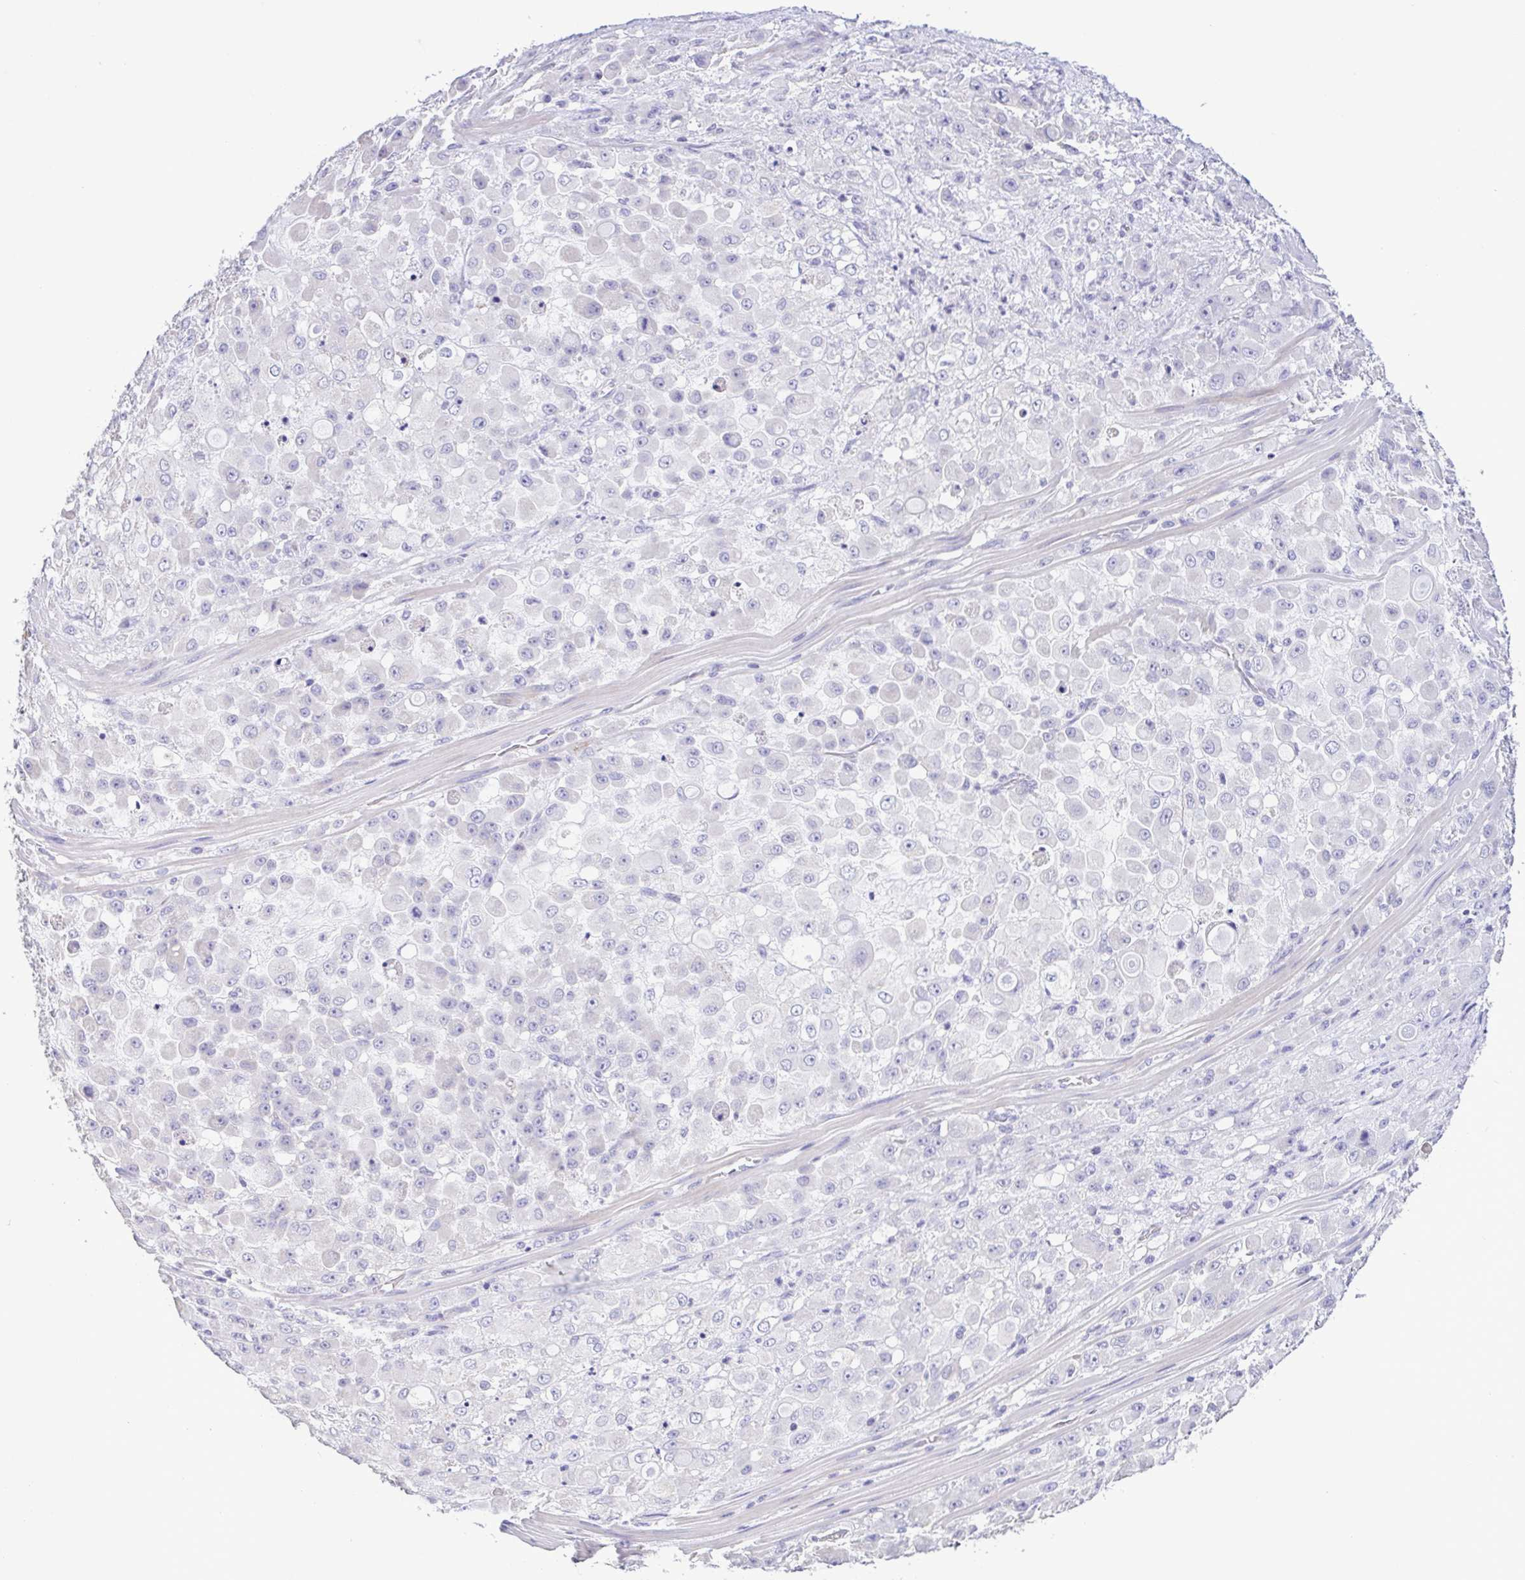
{"staining": {"intensity": "negative", "quantity": "none", "location": "none"}, "tissue": "stomach cancer", "cell_type": "Tumor cells", "image_type": "cancer", "snomed": [{"axis": "morphology", "description": "Adenocarcinoma, NOS"}, {"axis": "topography", "description": "Stomach"}], "caption": "IHC of human stomach cancer (adenocarcinoma) demonstrates no expression in tumor cells. (DAB immunohistochemistry (IHC), high magnification).", "gene": "PLA2G4E", "patient": {"sex": "female", "age": 76}}